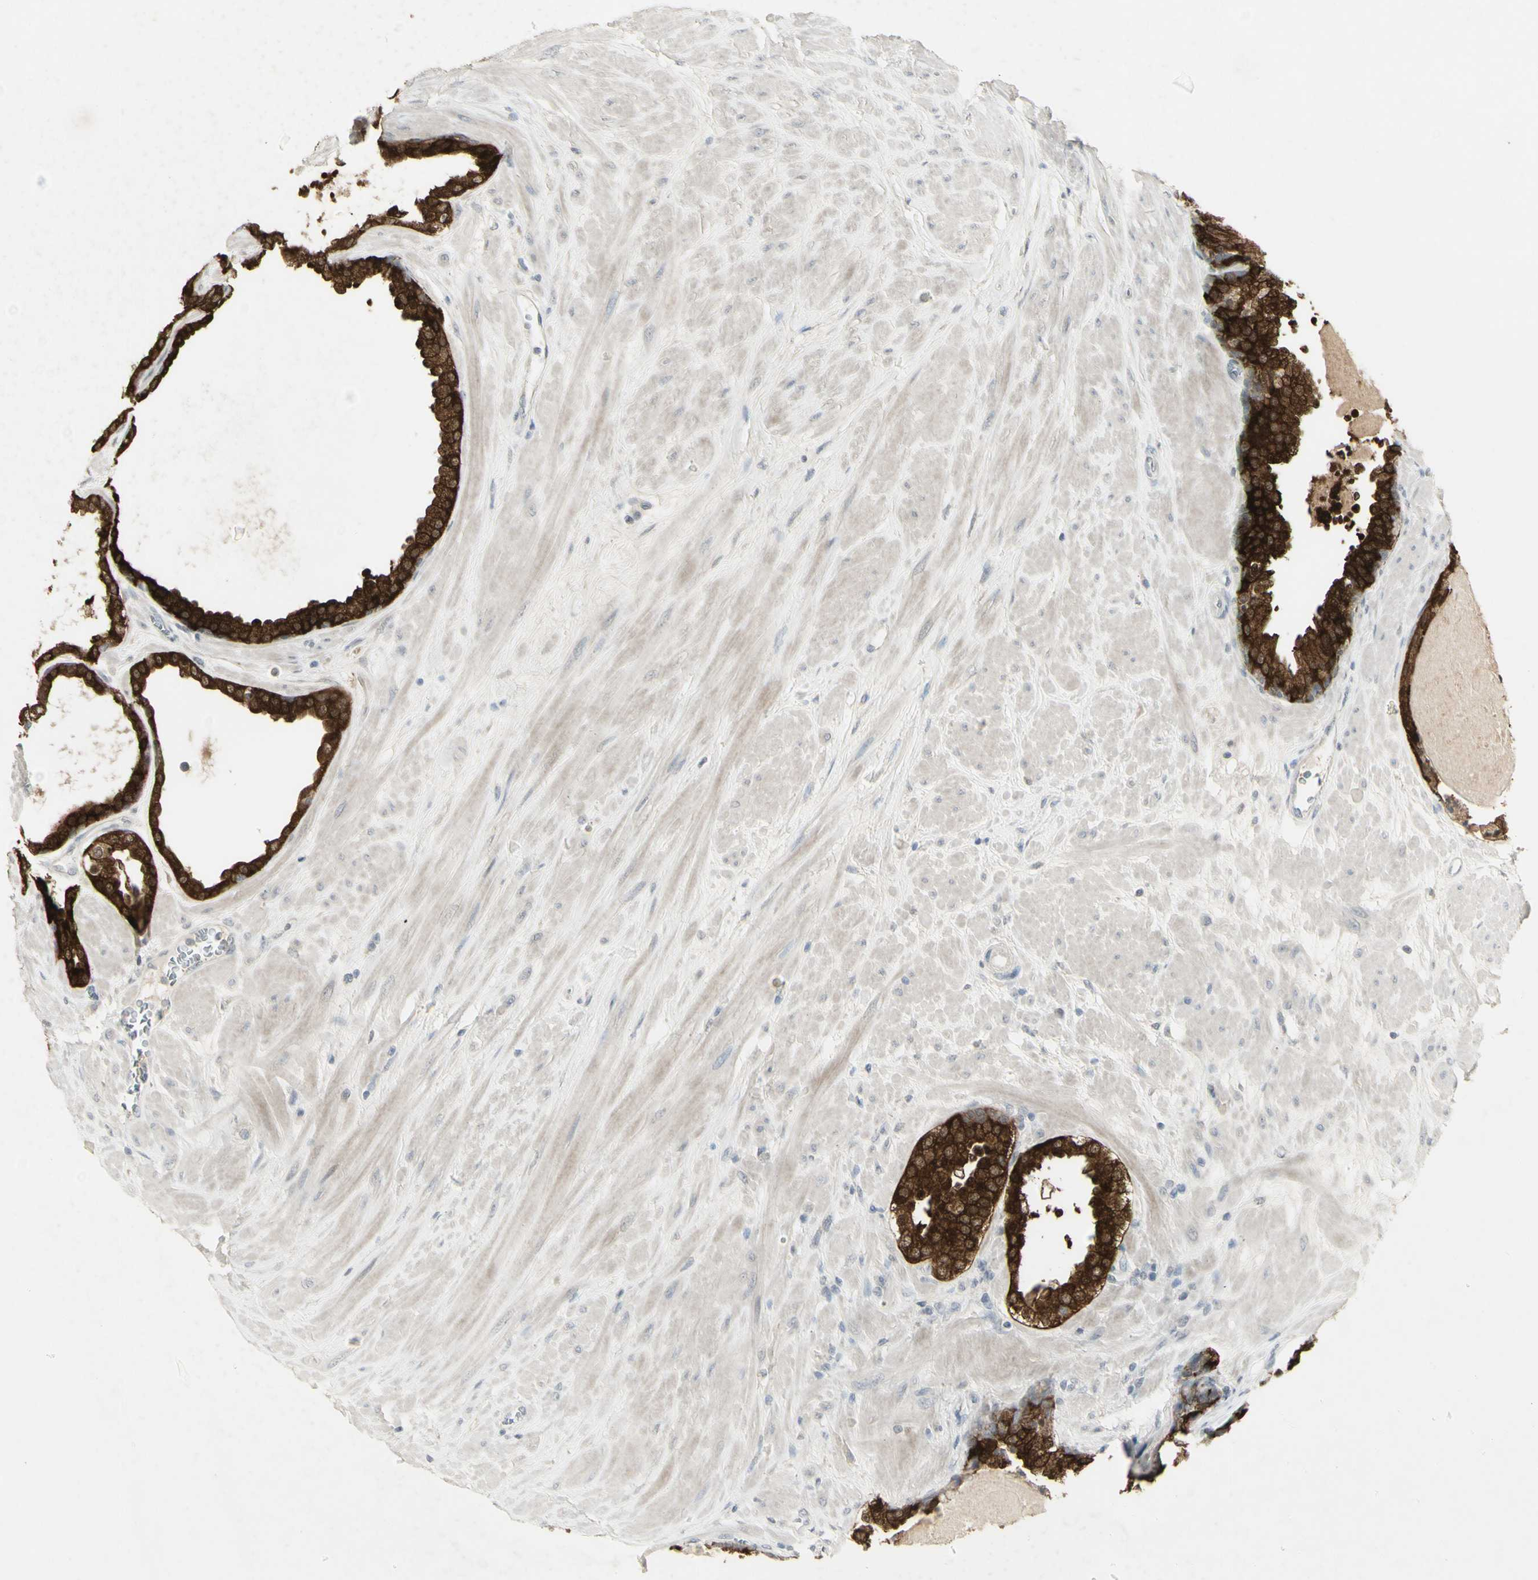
{"staining": {"intensity": "strong", "quantity": ">75%", "location": "cytoplasmic/membranous"}, "tissue": "prostate", "cell_type": "Glandular cells", "image_type": "normal", "snomed": [{"axis": "morphology", "description": "Normal tissue, NOS"}, {"axis": "topography", "description": "Prostate"}], "caption": "Protein analysis of normal prostate displays strong cytoplasmic/membranous positivity in approximately >75% of glandular cells.", "gene": "C1orf116", "patient": {"sex": "male", "age": 51}}